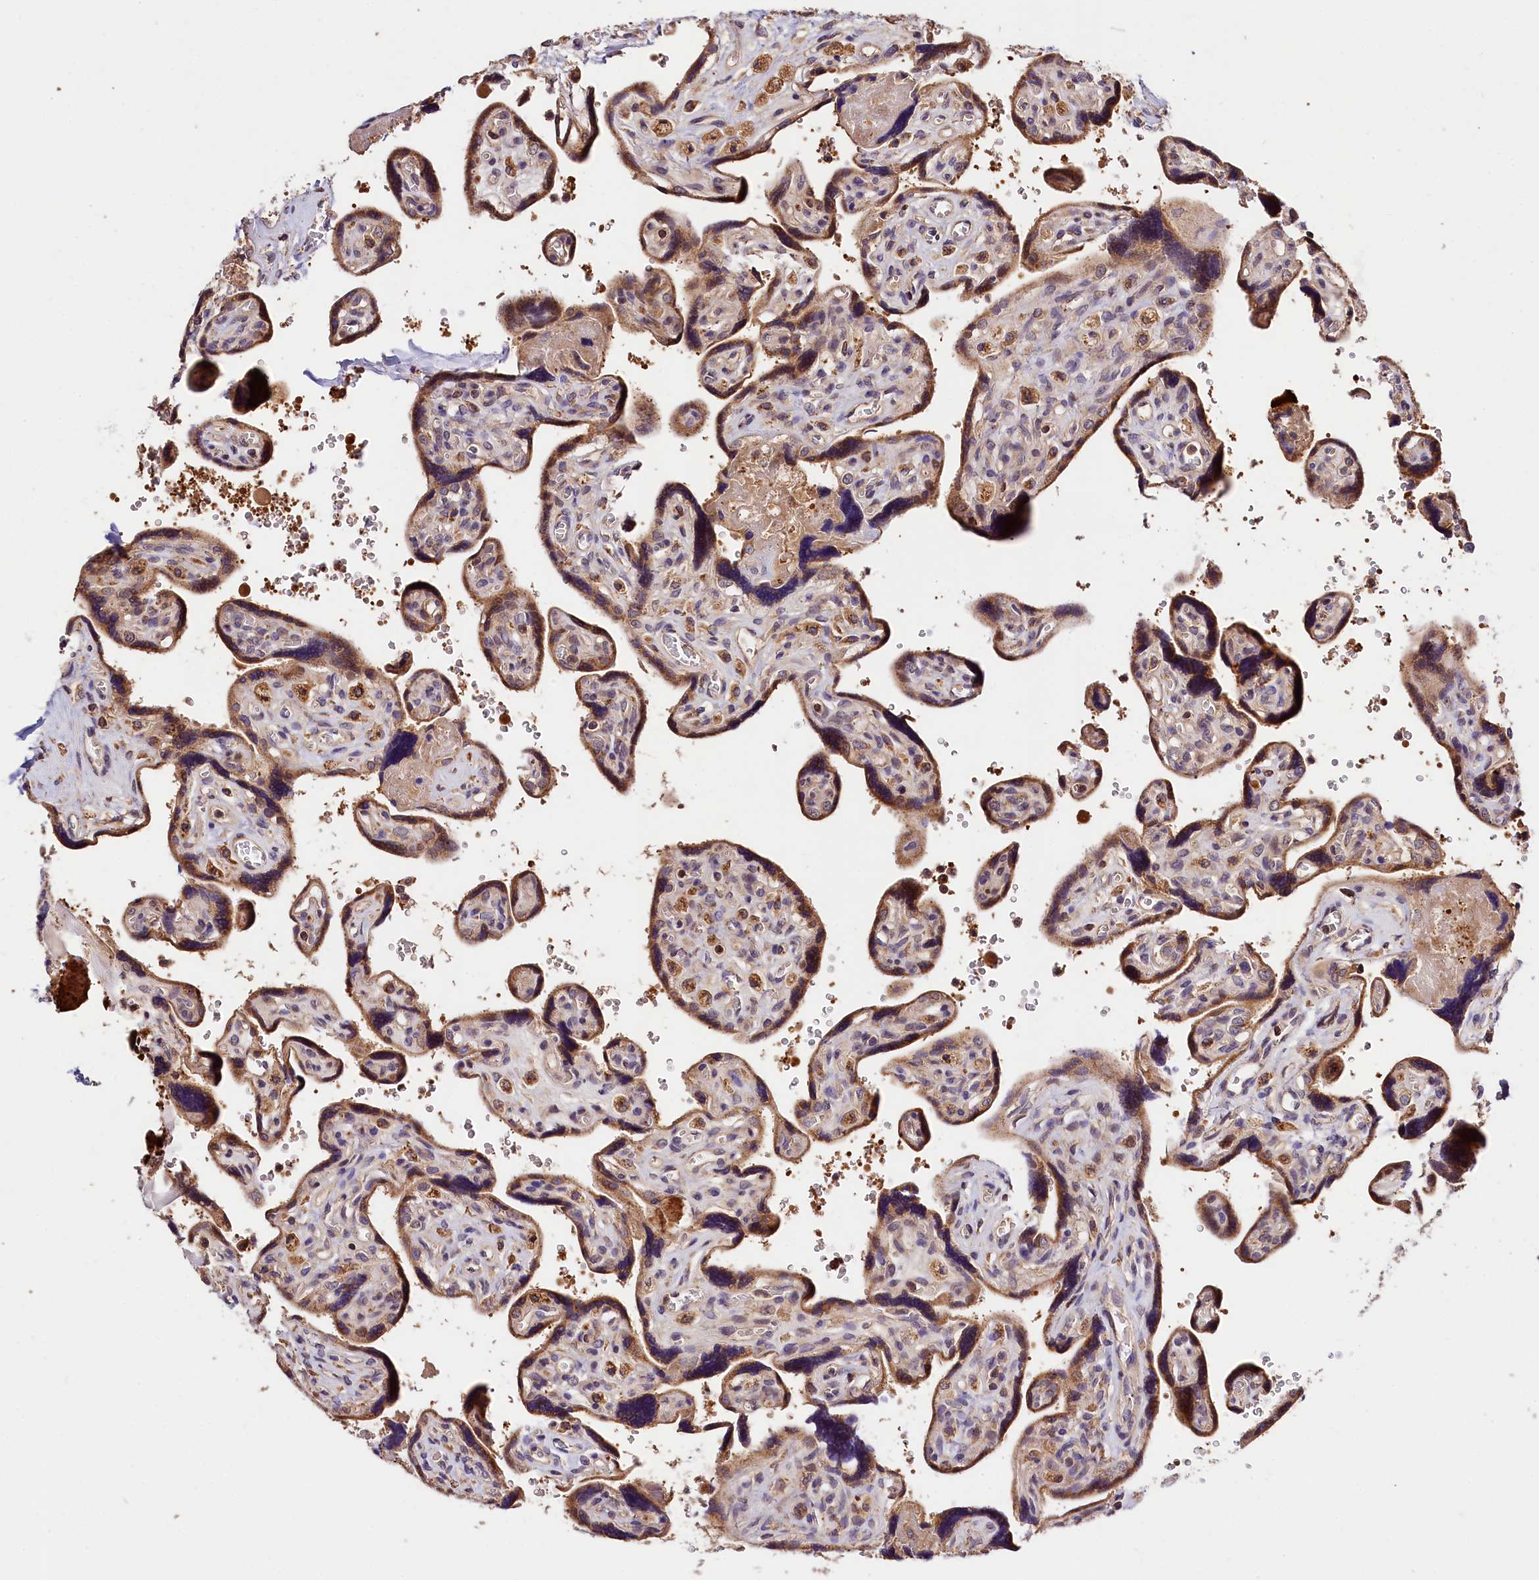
{"staining": {"intensity": "moderate", "quantity": ">75%", "location": "cytoplasmic/membranous"}, "tissue": "placenta", "cell_type": "Decidual cells", "image_type": "normal", "snomed": [{"axis": "morphology", "description": "Normal tissue, NOS"}, {"axis": "topography", "description": "Placenta"}], "caption": "Immunohistochemistry (DAB (3,3'-diaminobenzidine)) staining of normal placenta reveals moderate cytoplasmic/membranous protein expression in about >75% of decidual cells.", "gene": "KPTN", "patient": {"sex": "female", "age": 39}}